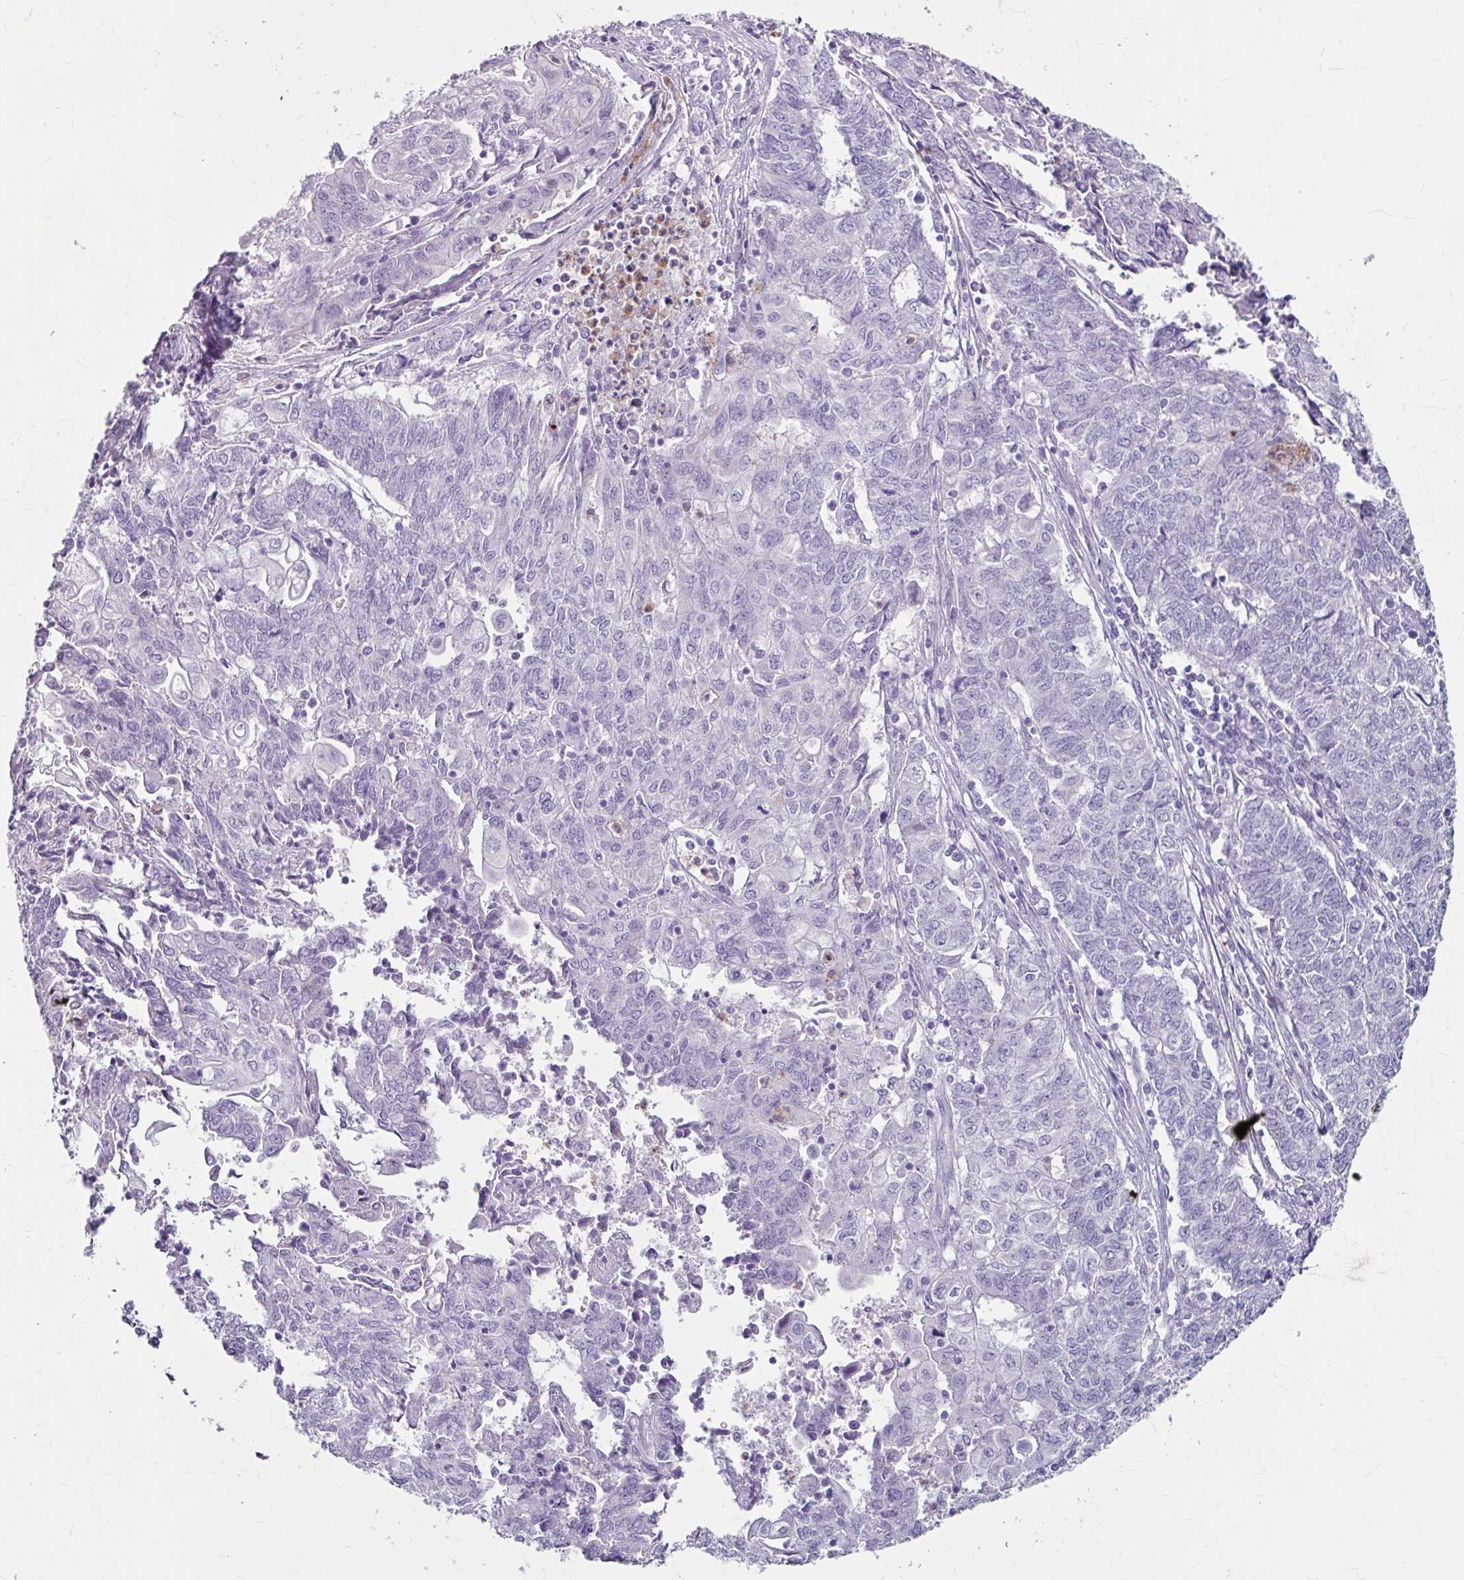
{"staining": {"intensity": "negative", "quantity": "none", "location": "none"}, "tissue": "endometrial cancer", "cell_type": "Tumor cells", "image_type": "cancer", "snomed": [{"axis": "morphology", "description": "Adenocarcinoma, NOS"}, {"axis": "topography", "description": "Endometrium"}], "caption": "Human adenocarcinoma (endometrial) stained for a protein using IHC shows no staining in tumor cells.", "gene": "ANKRD1", "patient": {"sex": "female", "age": 54}}